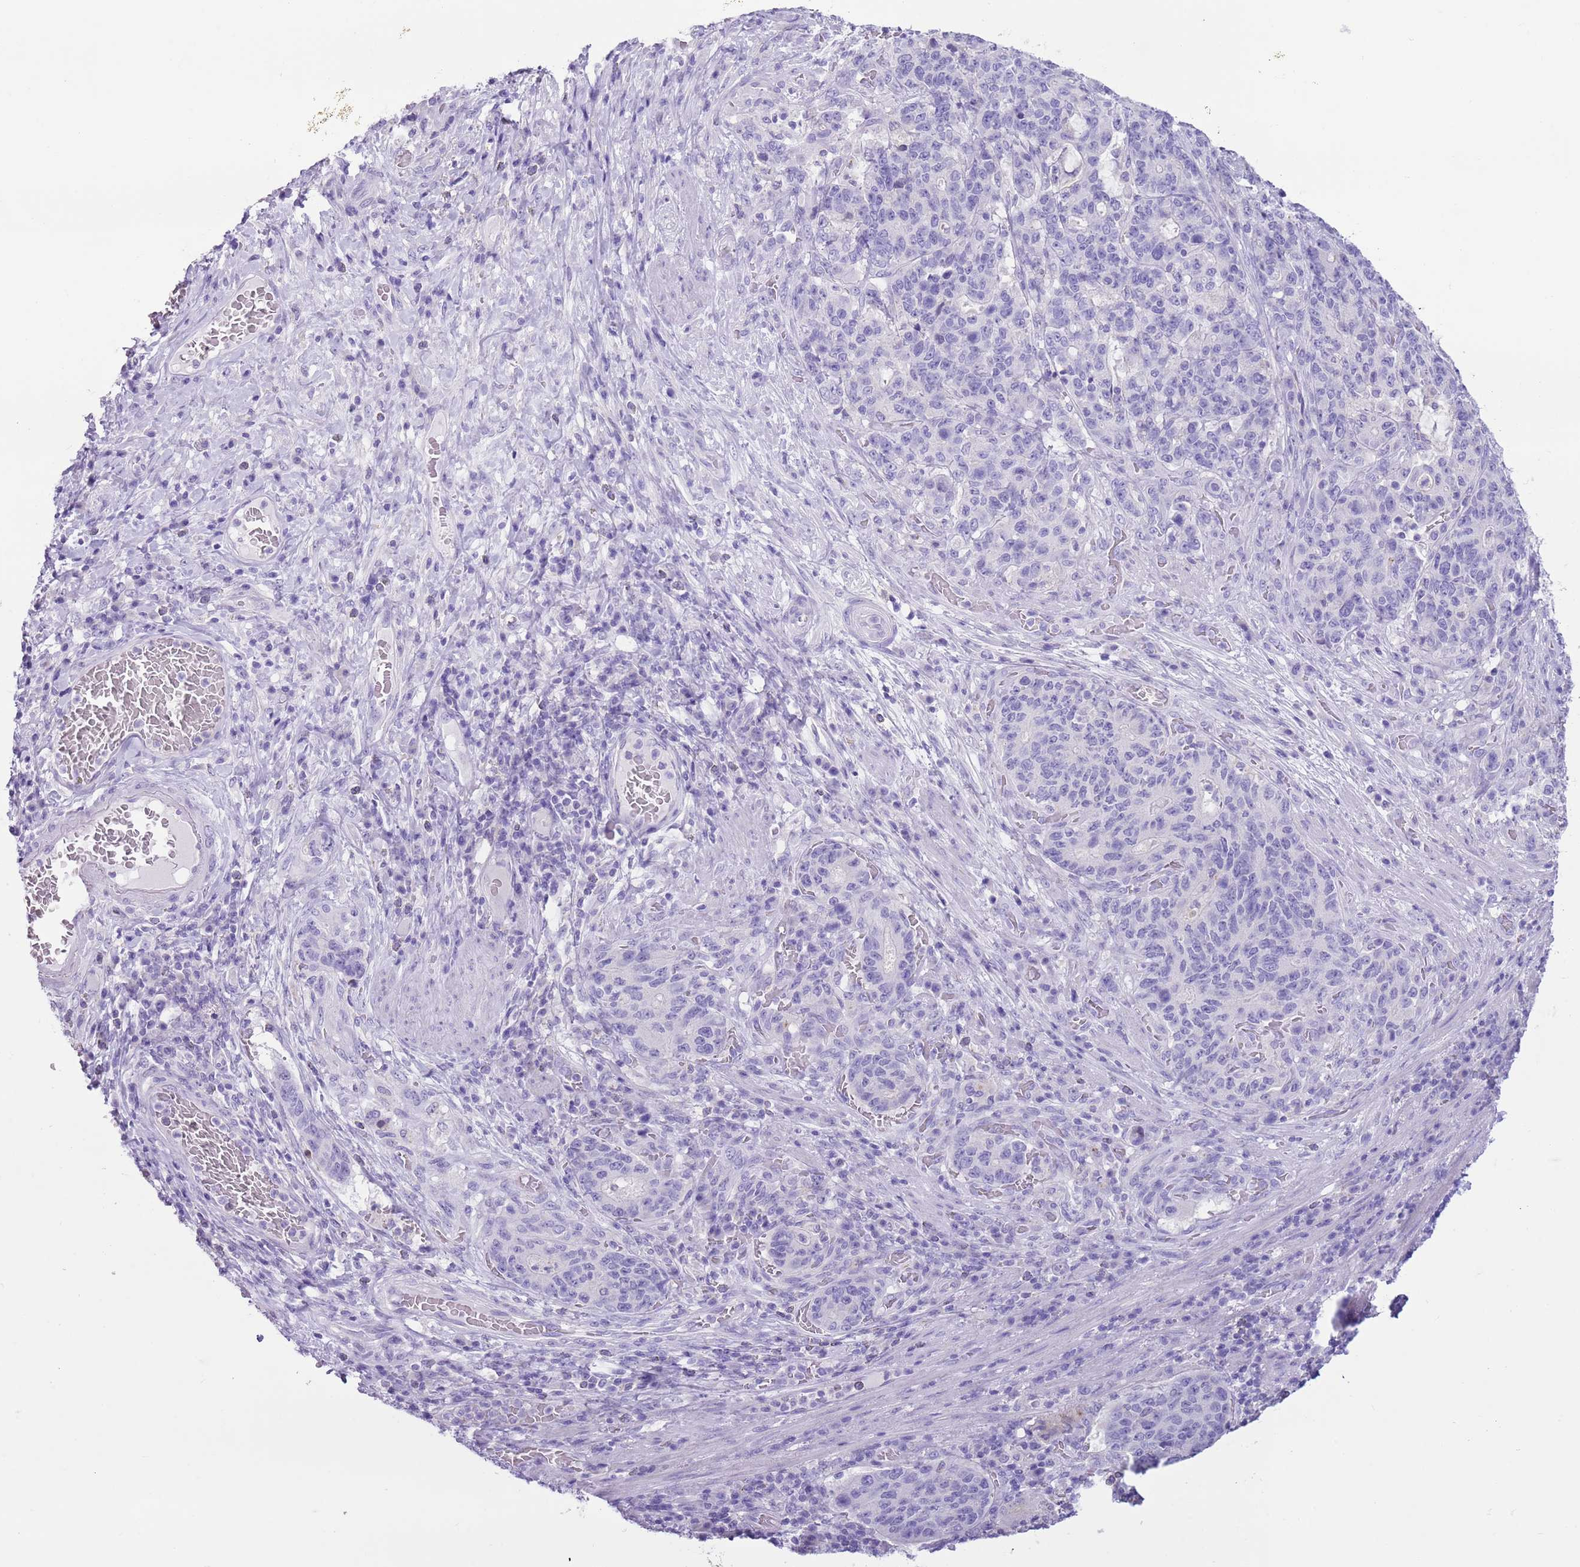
{"staining": {"intensity": "negative", "quantity": "none", "location": "none"}, "tissue": "stomach cancer", "cell_type": "Tumor cells", "image_type": "cancer", "snomed": [{"axis": "morphology", "description": "Normal tissue, NOS"}, {"axis": "morphology", "description": "Adenocarcinoma, NOS"}, {"axis": "topography", "description": "Stomach"}], "caption": "Tumor cells are negative for brown protein staining in adenocarcinoma (stomach).", "gene": "ZNF697", "patient": {"sex": "female", "age": 64}}